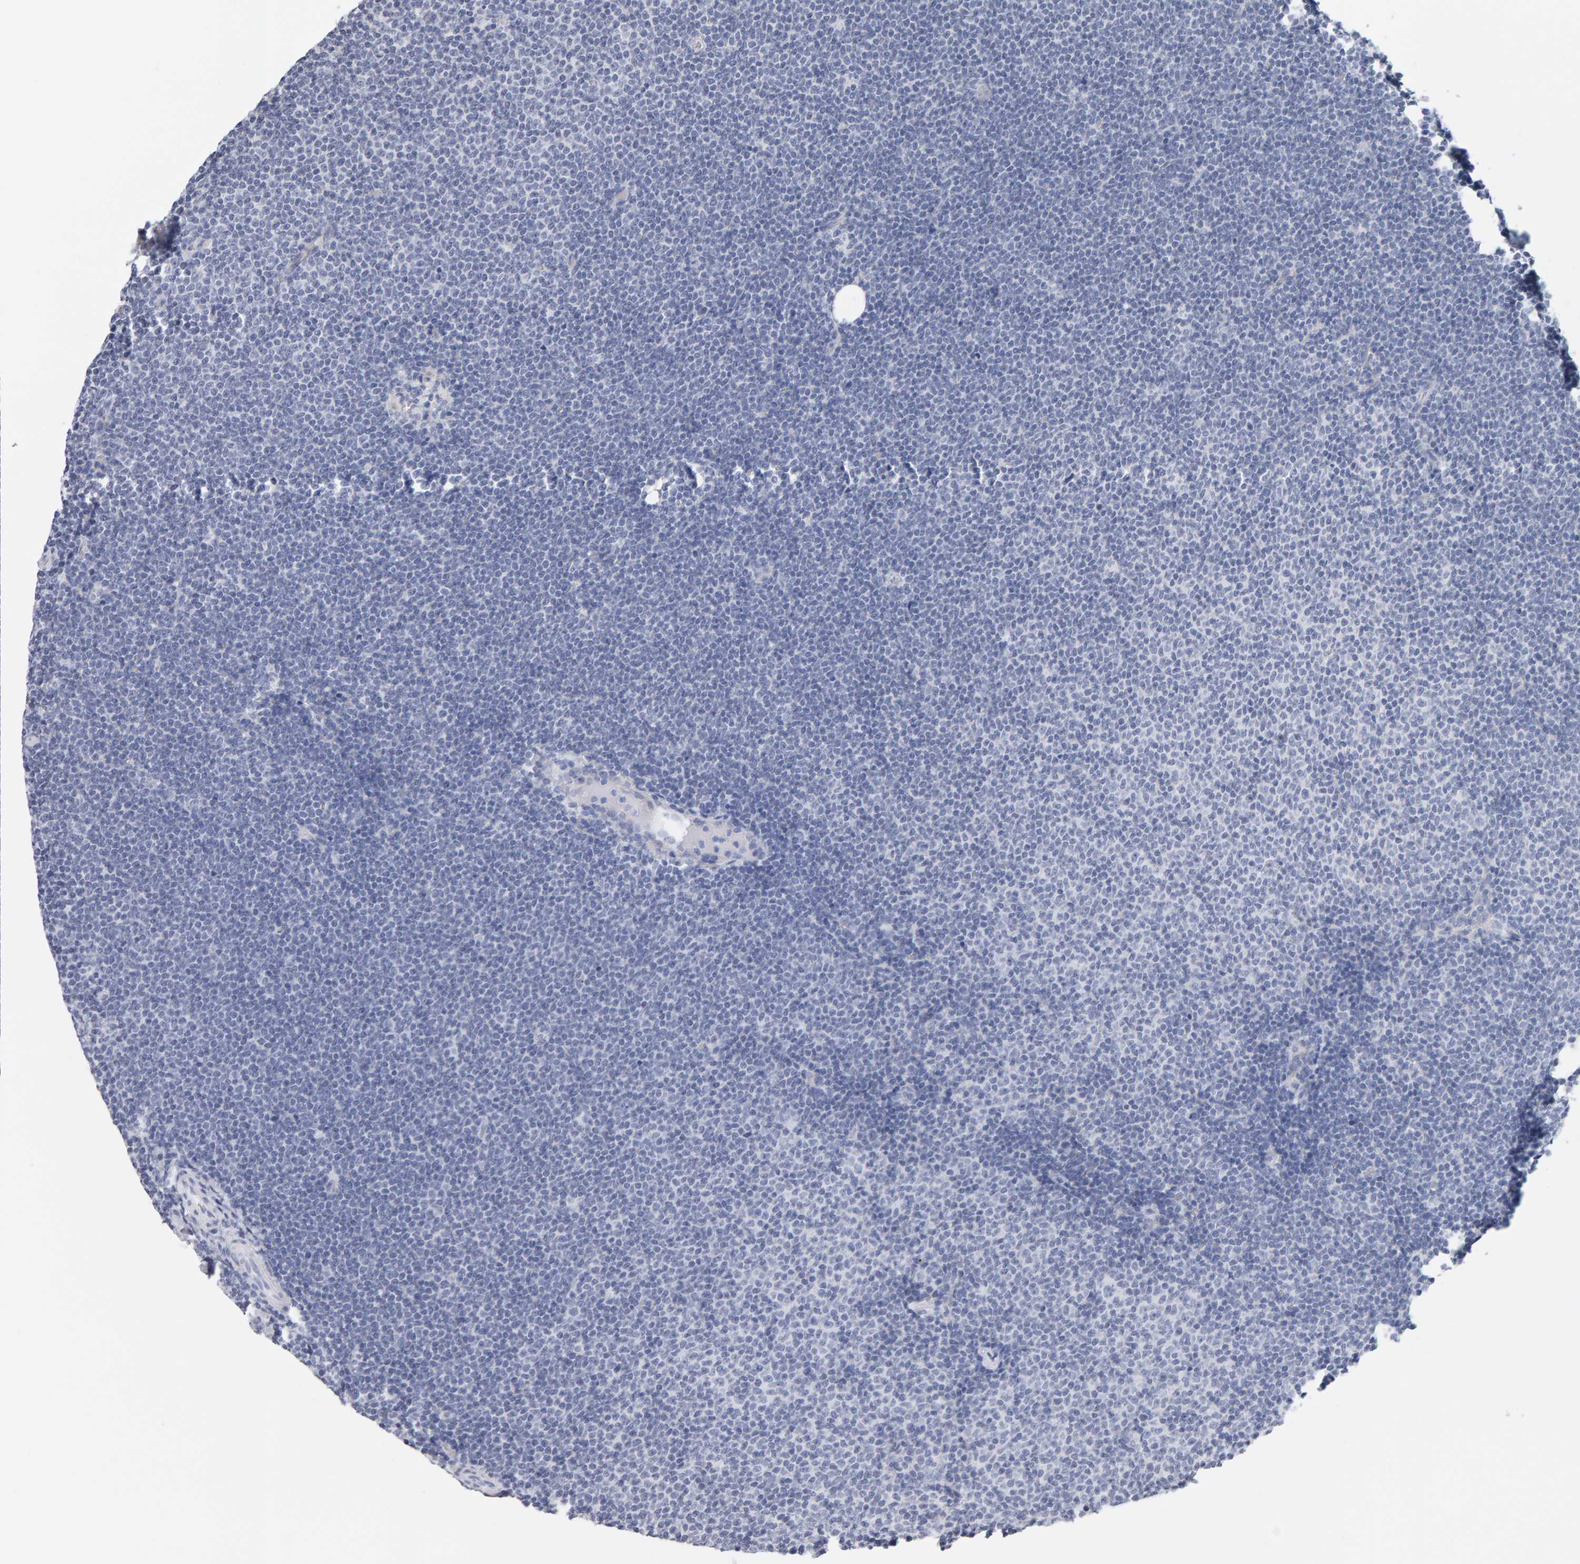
{"staining": {"intensity": "negative", "quantity": "none", "location": "none"}, "tissue": "lymphoma", "cell_type": "Tumor cells", "image_type": "cancer", "snomed": [{"axis": "morphology", "description": "Malignant lymphoma, non-Hodgkin's type, Low grade"}, {"axis": "topography", "description": "Lymph node"}], "caption": "This histopathology image is of low-grade malignant lymphoma, non-Hodgkin's type stained with immunohistochemistry (IHC) to label a protein in brown with the nuclei are counter-stained blue. There is no positivity in tumor cells.", "gene": "CTH", "patient": {"sex": "female", "age": 53}}